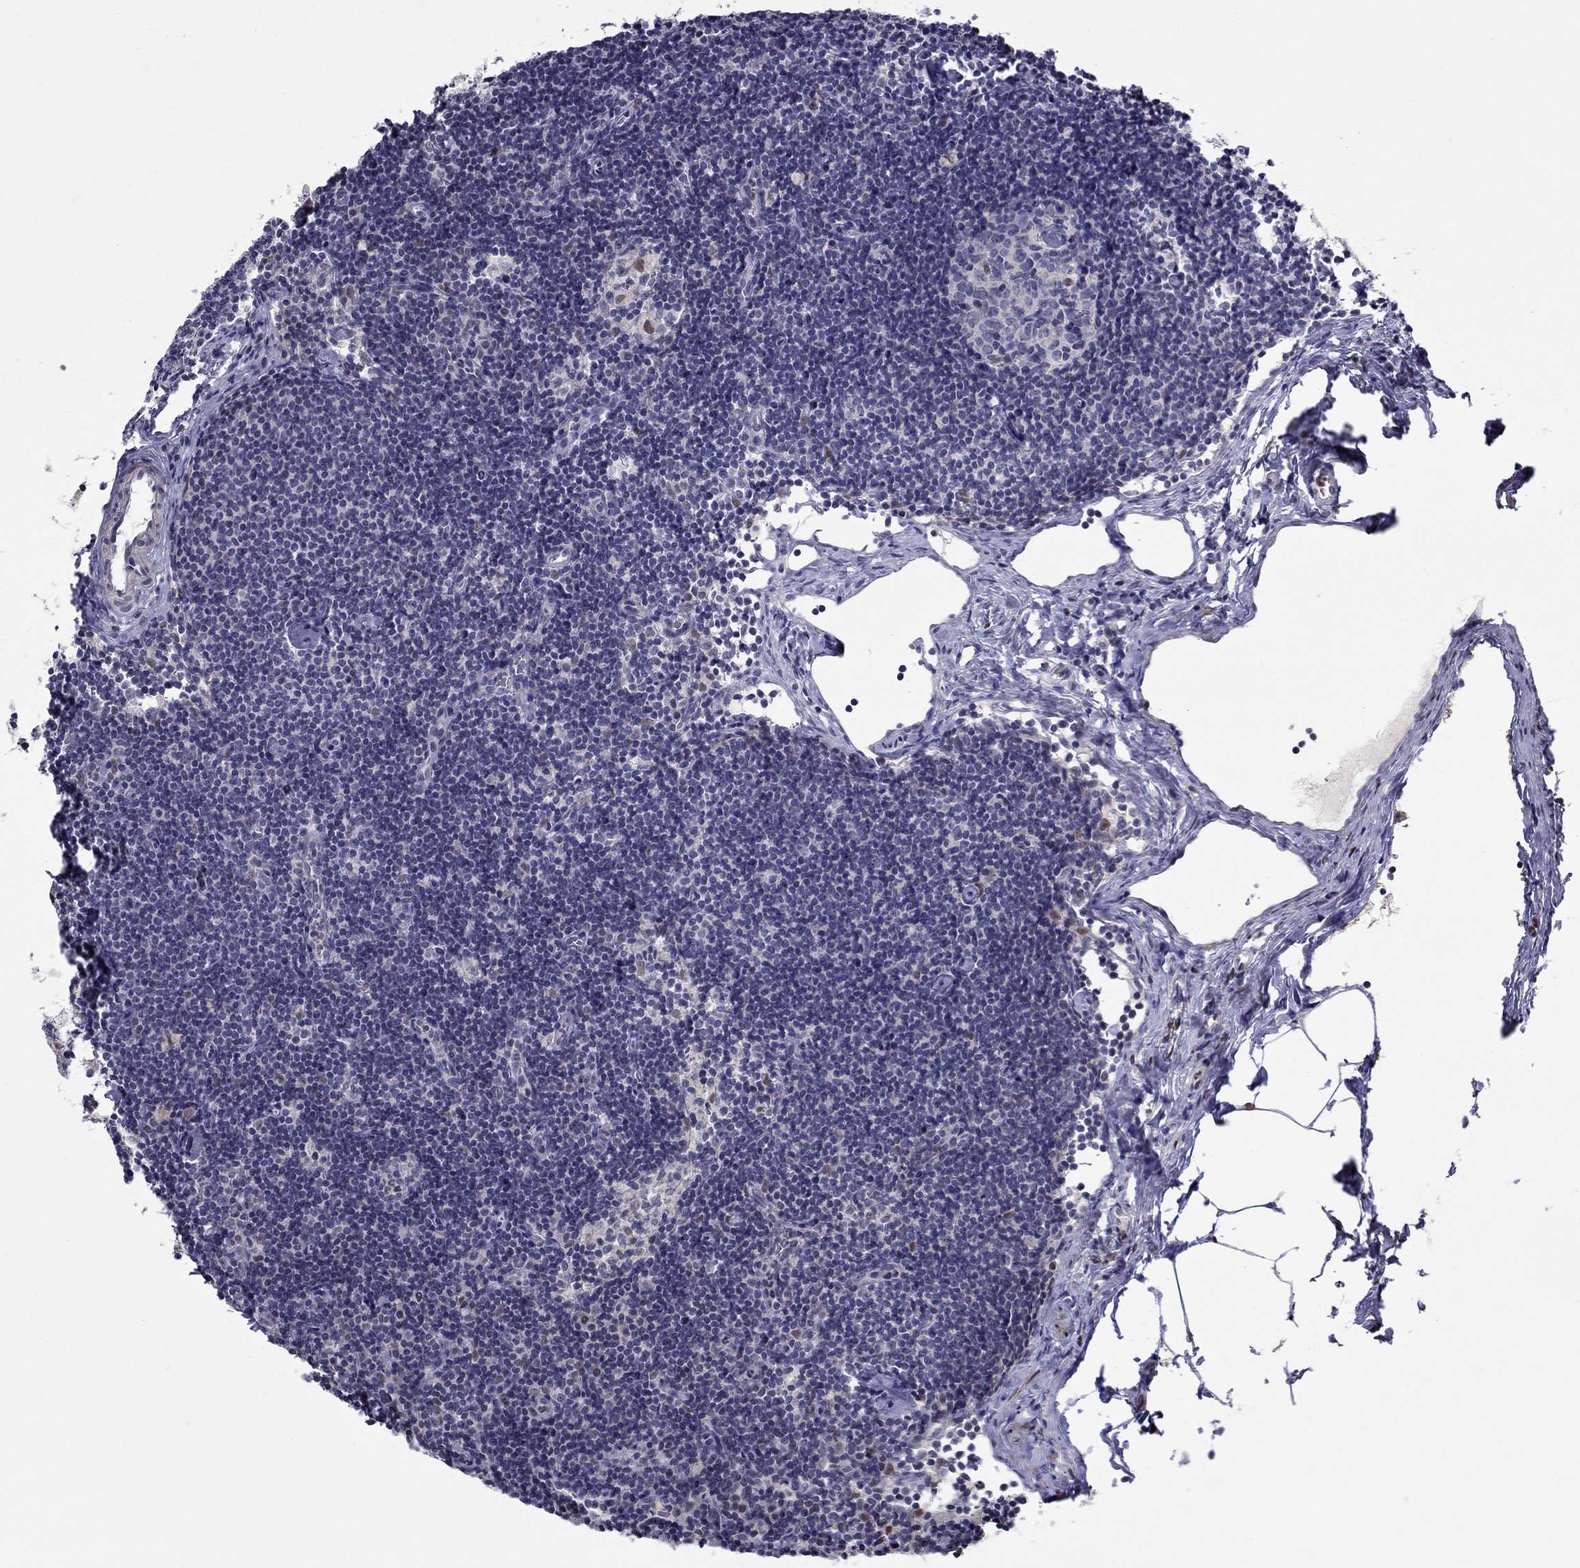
{"staining": {"intensity": "negative", "quantity": "none", "location": "none"}, "tissue": "lymph node", "cell_type": "Germinal center cells", "image_type": "normal", "snomed": [{"axis": "morphology", "description": "Normal tissue, NOS"}, {"axis": "topography", "description": "Lymph node"}], "caption": "Germinal center cells are negative for brown protein staining in unremarkable lymph node.", "gene": "LRRC39", "patient": {"sex": "female", "age": 42}}